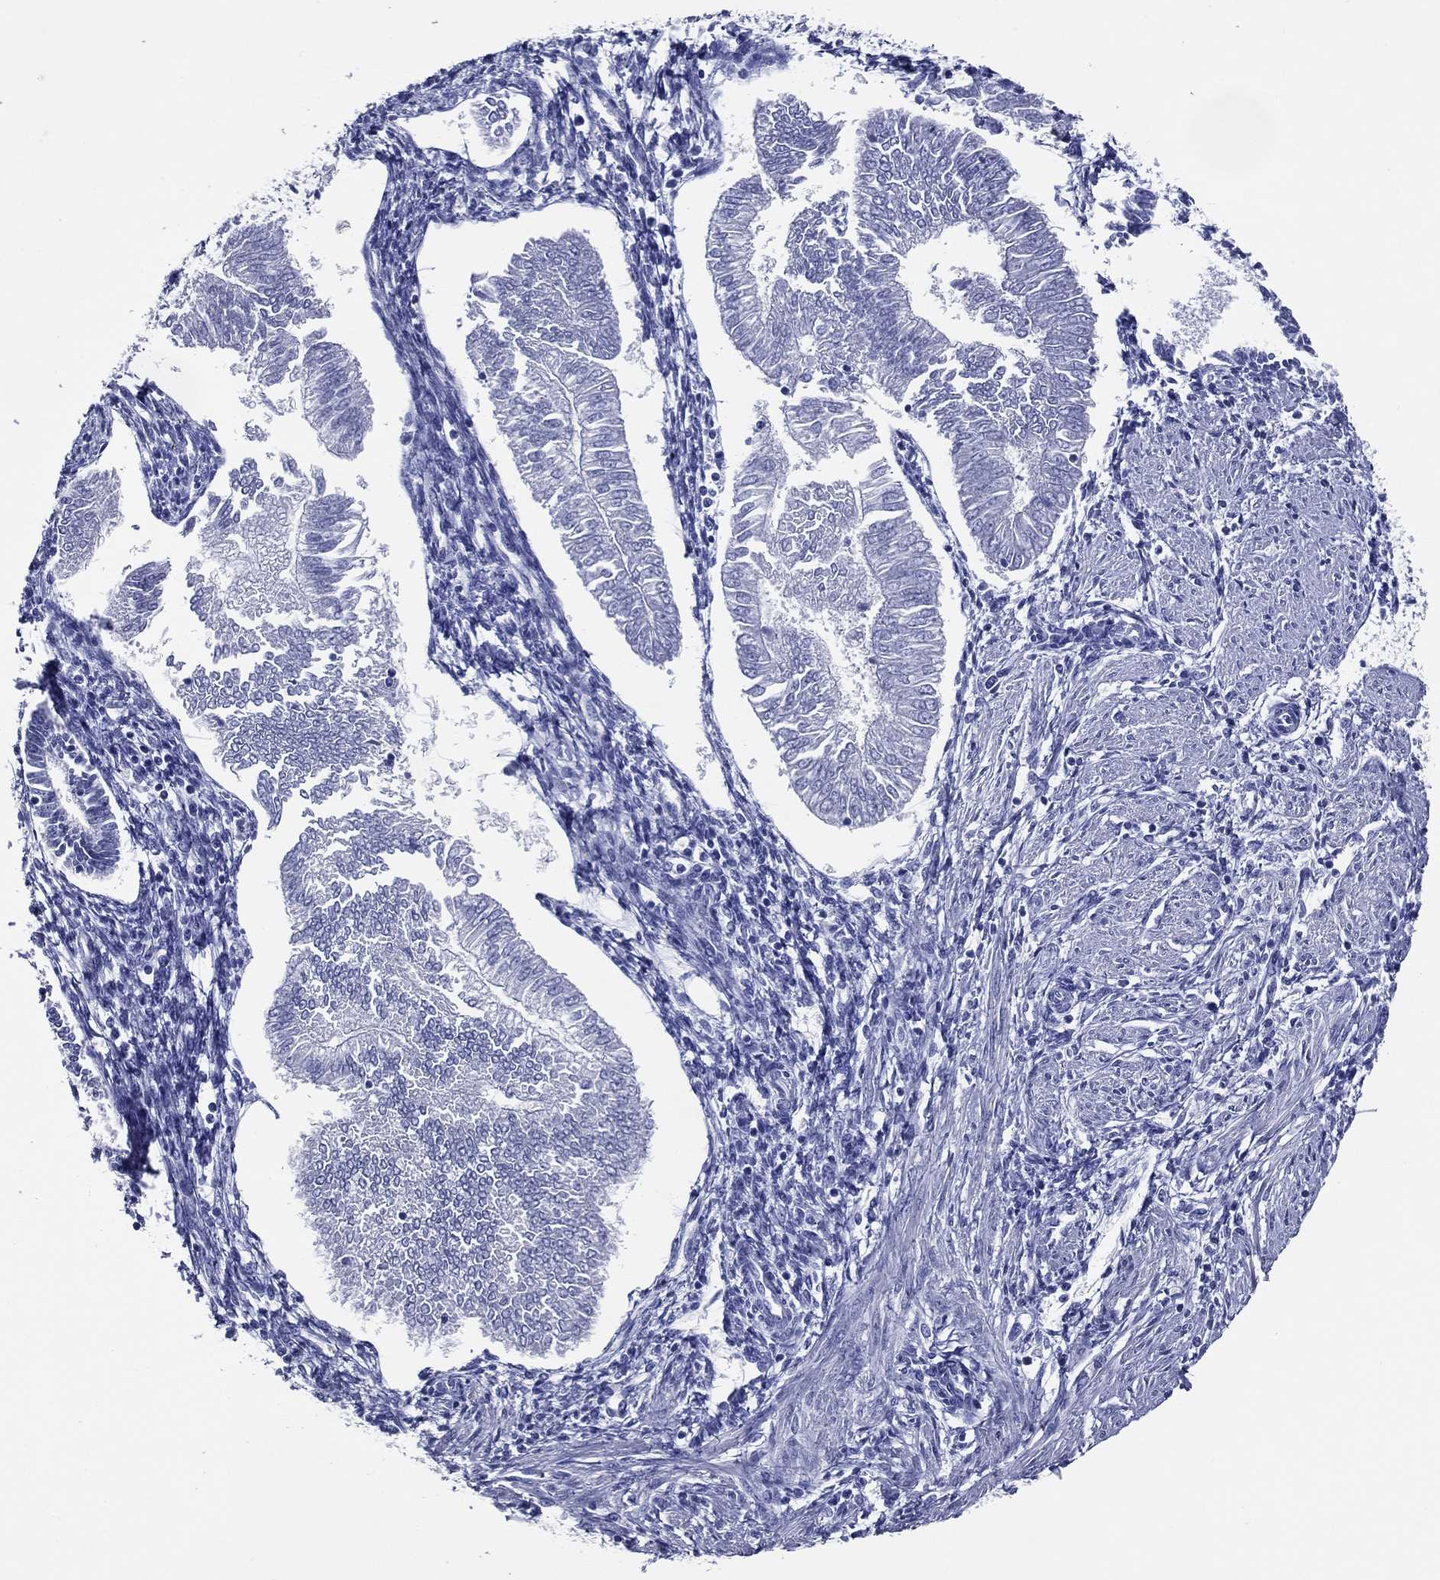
{"staining": {"intensity": "negative", "quantity": "none", "location": "none"}, "tissue": "endometrial cancer", "cell_type": "Tumor cells", "image_type": "cancer", "snomed": [{"axis": "morphology", "description": "Adenocarcinoma, NOS"}, {"axis": "topography", "description": "Endometrium"}], "caption": "The photomicrograph reveals no staining of tumor cells in endometrial adenocarcinoma.", "gene": "ACE2", "patient": {"sex": "female", "age": 53}}